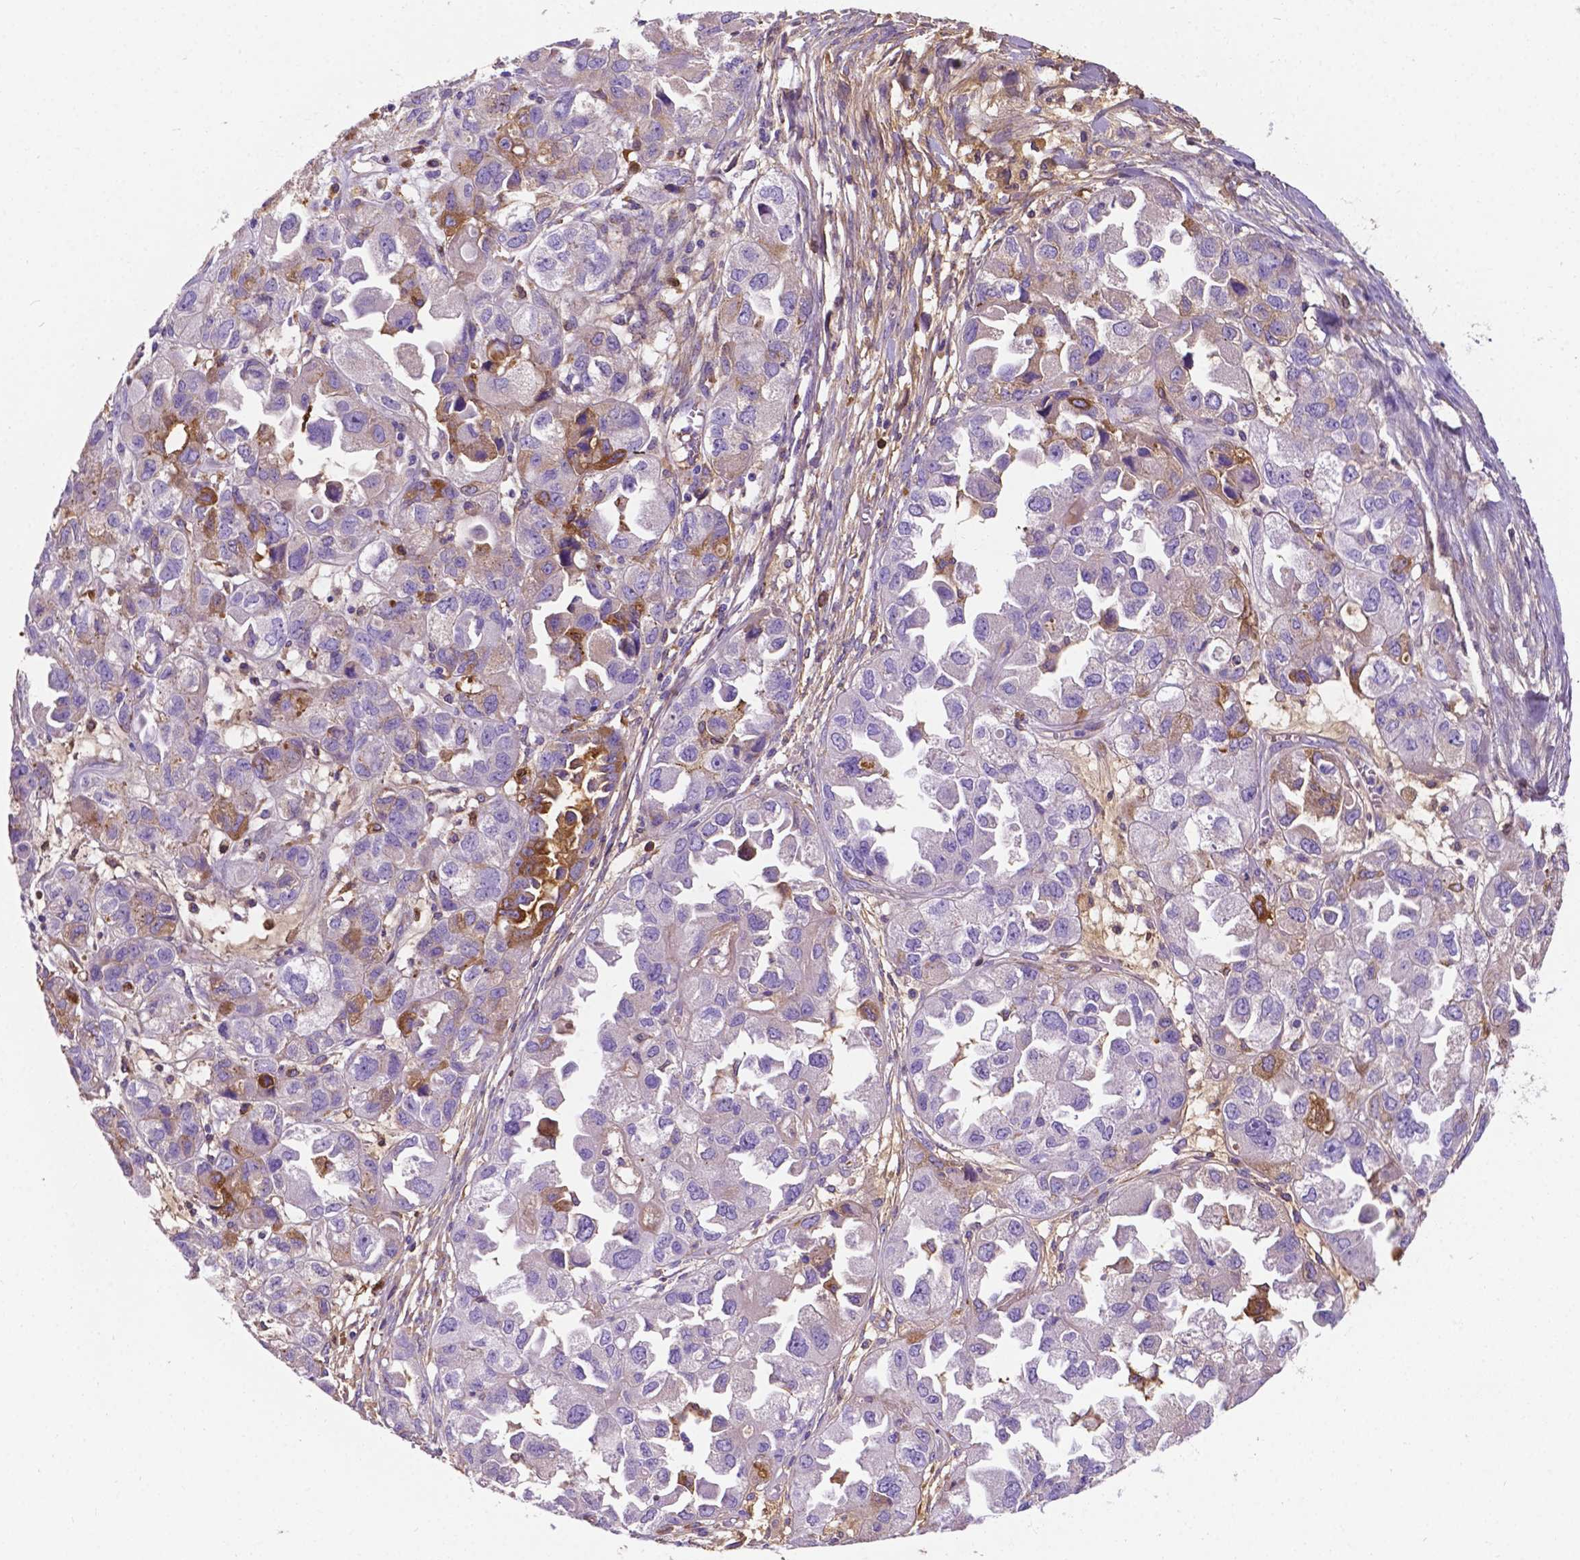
{"staining": {"intensity": "moderate", "quantity": "<25%", "location": "cytoplasmic/membranous"}, "tissue": "ovarian cancer", "cell_type": "Tumor cells", "image_type": "cancer", "snomed": [{"axis": "morphology", "description": "Cystadenocarcinoma, serous, NOS"}, {"axis": "topography", "description": "Ovary"}], "caption": "Immunohistochemistry image of ovarian serous cystadenocarcinoma stained for a protein (brown), which shows low levels of moderate cytoplasmic/membranous staining in about <25% of tumor cells.", "gene": "APOE", "patient": {"sex": "female", "age": 84}}